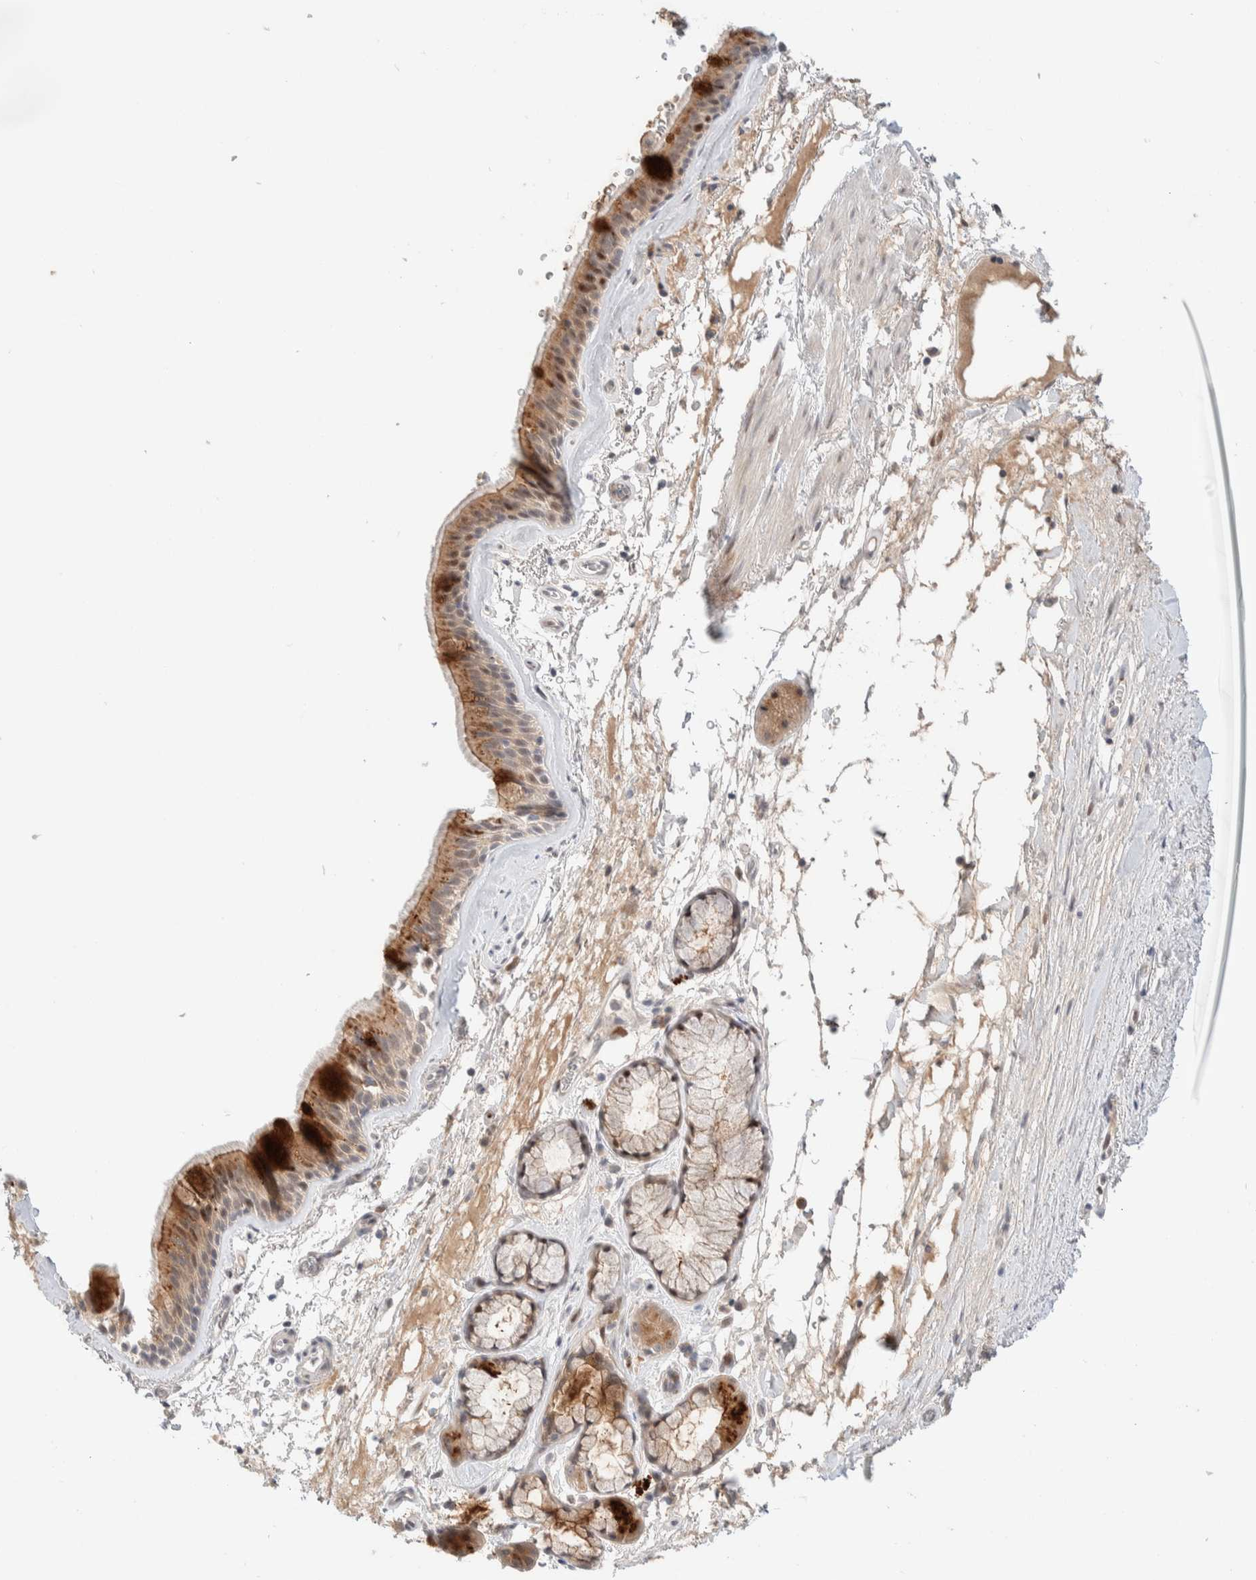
{"staining": {"intensity": "strong", "quantity": "25%-75%", "location": "cytoplasmic/membranous"}, "tissue": "bronchus", "cell_type": "Respiratory epithelial cells", "image_type": "normal", "snomed": [{"axis": "morphology", "description": "Normal tissue, NOS"}, {"axis": "topography", "description": "Cartilage tissue"}], "caption": "The micrograph reveals a brown stain indicating the presence of a protein in the cytoplasmic/membranous of respiratory epithelial cells in bronchus. (Brightfield microscopy of DAB IHC at high magnification).", "gene": "CHKA", "patient": {"sex": "female", "age": 63}}